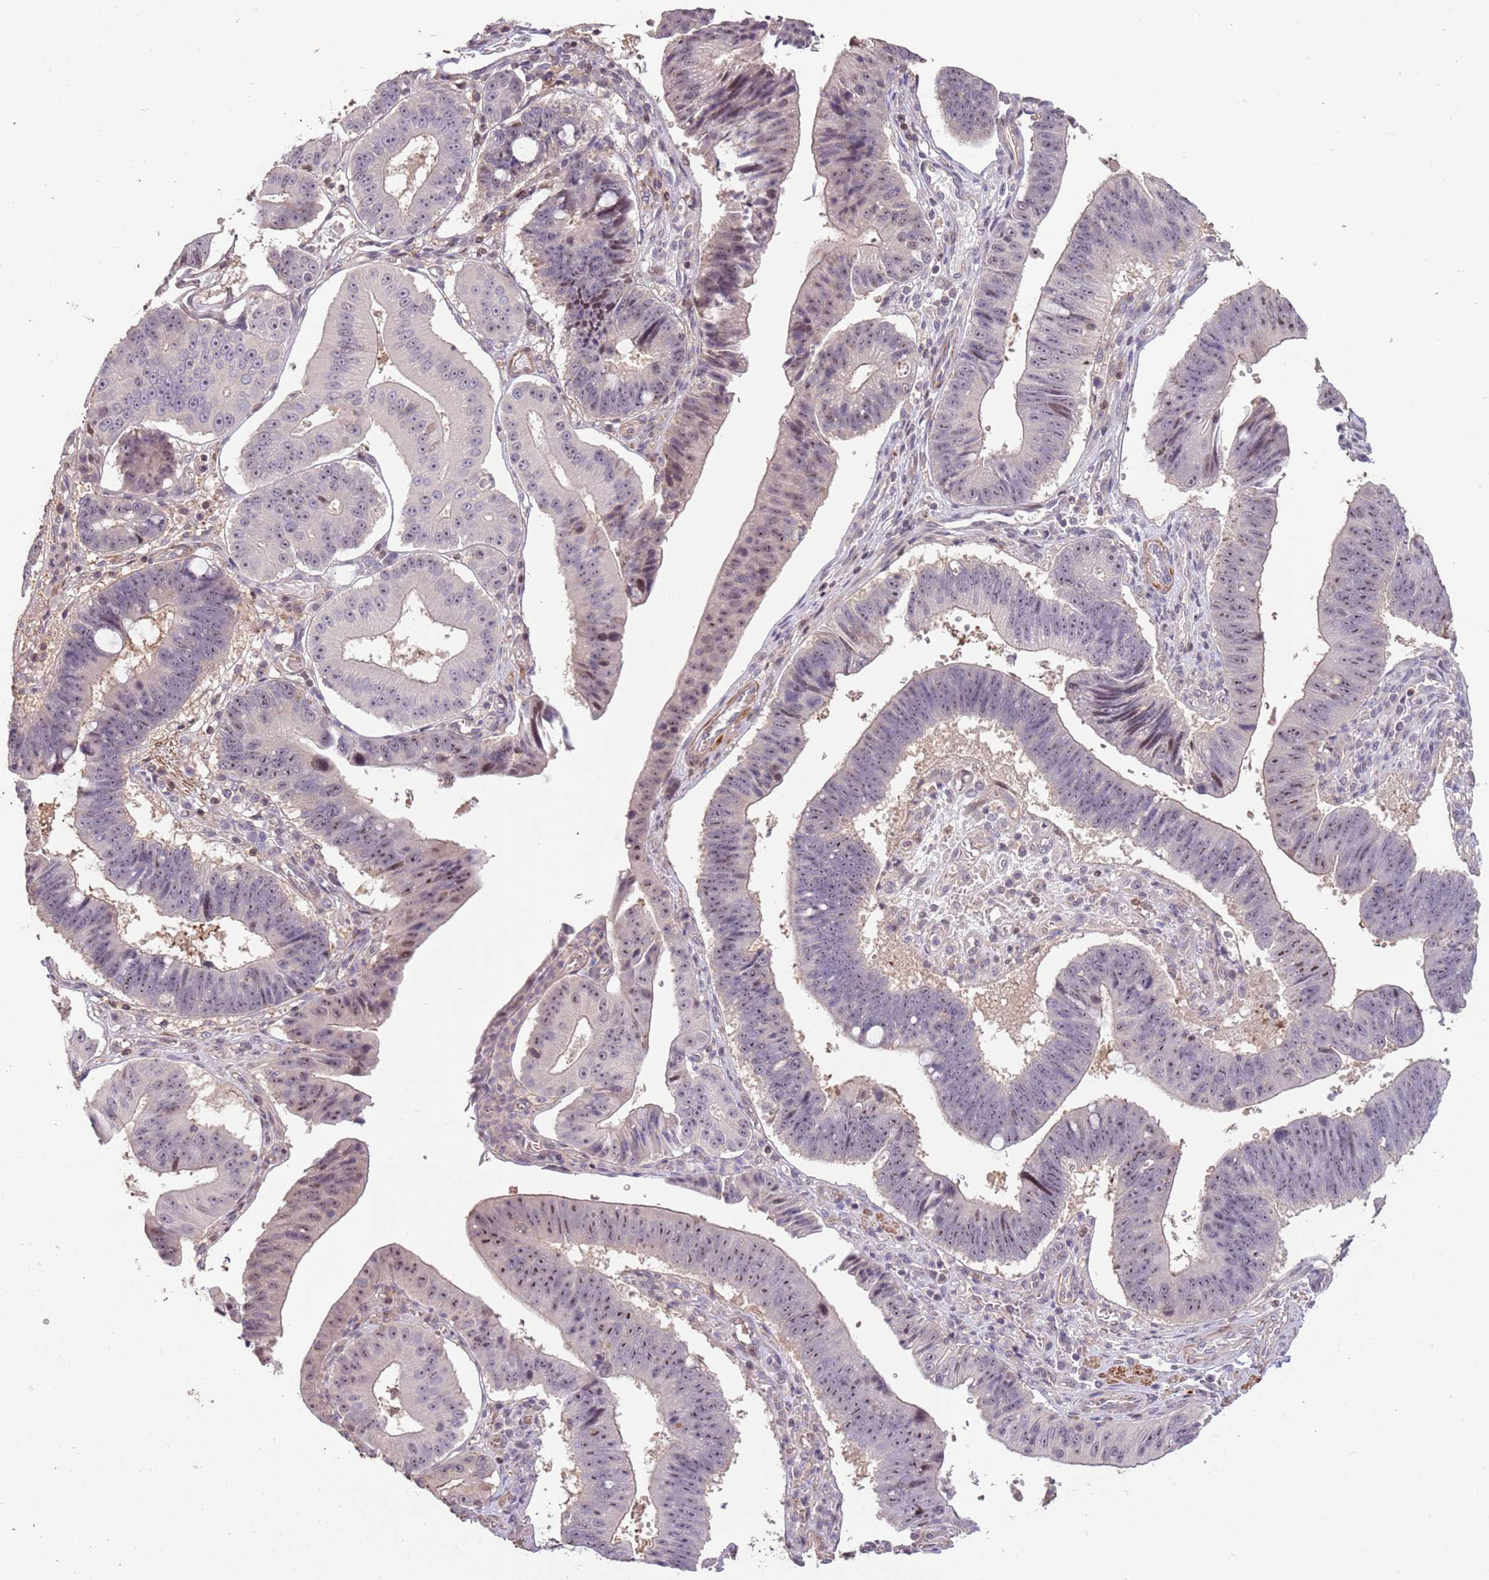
{"staining": {"intensity": "moderate", "quantity": "25%-75%", "location": "nuclear"}, "tissue": "stomach cancer", "cell_type": "Tumor cells", "image_type": "cancer", "snomed": [{"axis": "morphology", "description": "Adenocarcinoma, NOS"}, {"axis": "topography", "description": "Stomach"}], "caption": "High-magnification brightfield microscopy of stomach cancer stained with DAB (3,3'-diaminobenzidine) (brown) and counterstained with hematoxylin (blue). tumor cells exhibit moderate nuclear staining is identified in about25%-75% of cells.", "gene": "ADTRP", "patient": {"sex": "male", "age": 59}}